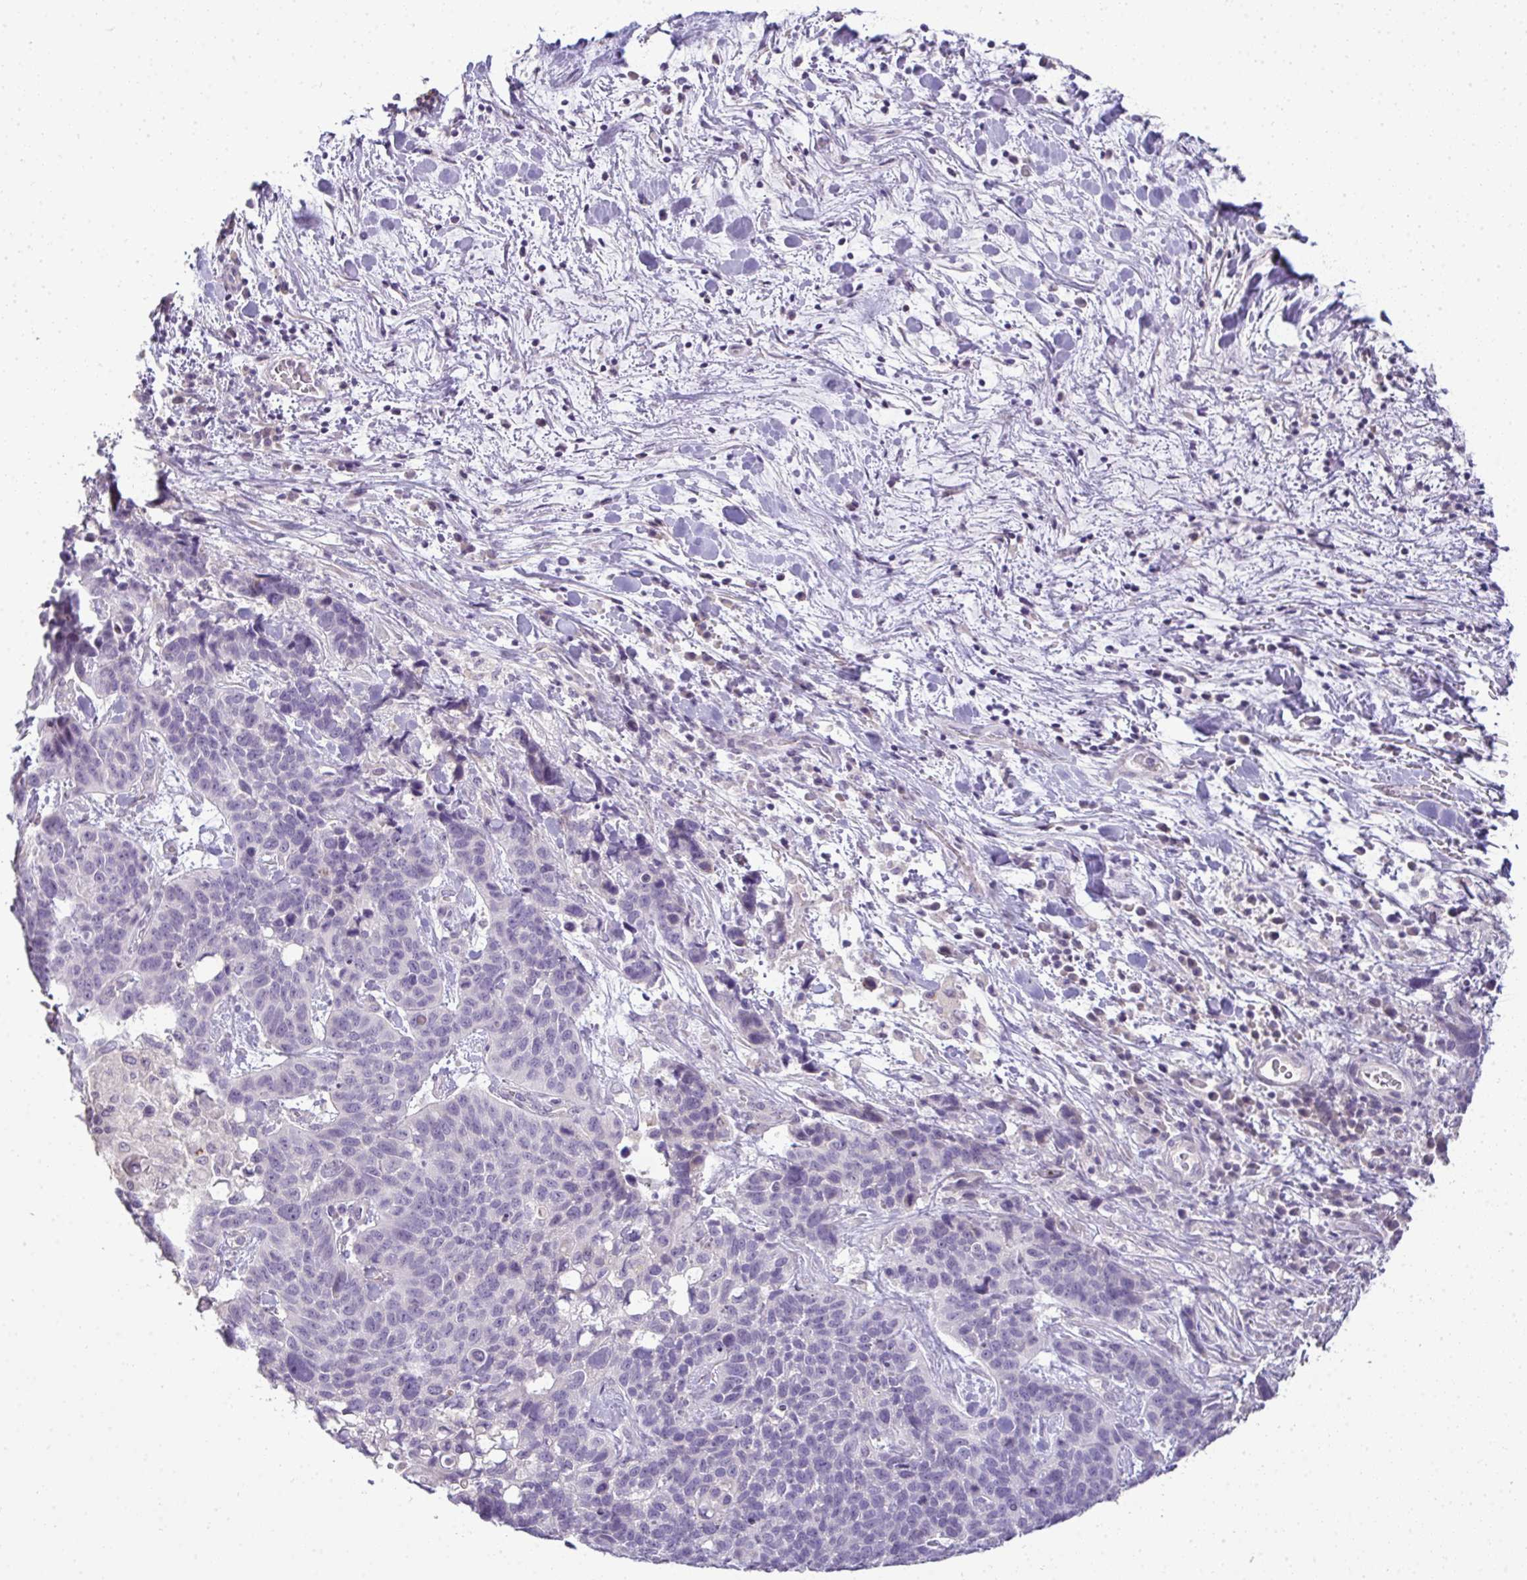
{"staining": {"intensity": "negative", "quantity": "none", "location": "none"}, "tissue": "lung cancer", "cell_type": "Tumor cells", "image_type": "cancer", "snomed": [{"axis": "morphology", "description": "Squamous cell carcinoma, NOS"}, {"axis": "topography", "description": "Lung"}], "caption": "The immunohistochemistry (IHC) photomicrograph has no significant positivity in tumor cells of lung cancer (squamous cell carcinoma) tissue.", "gene": "CMPK1", "patient": {"sex": "male", "age": 62}}